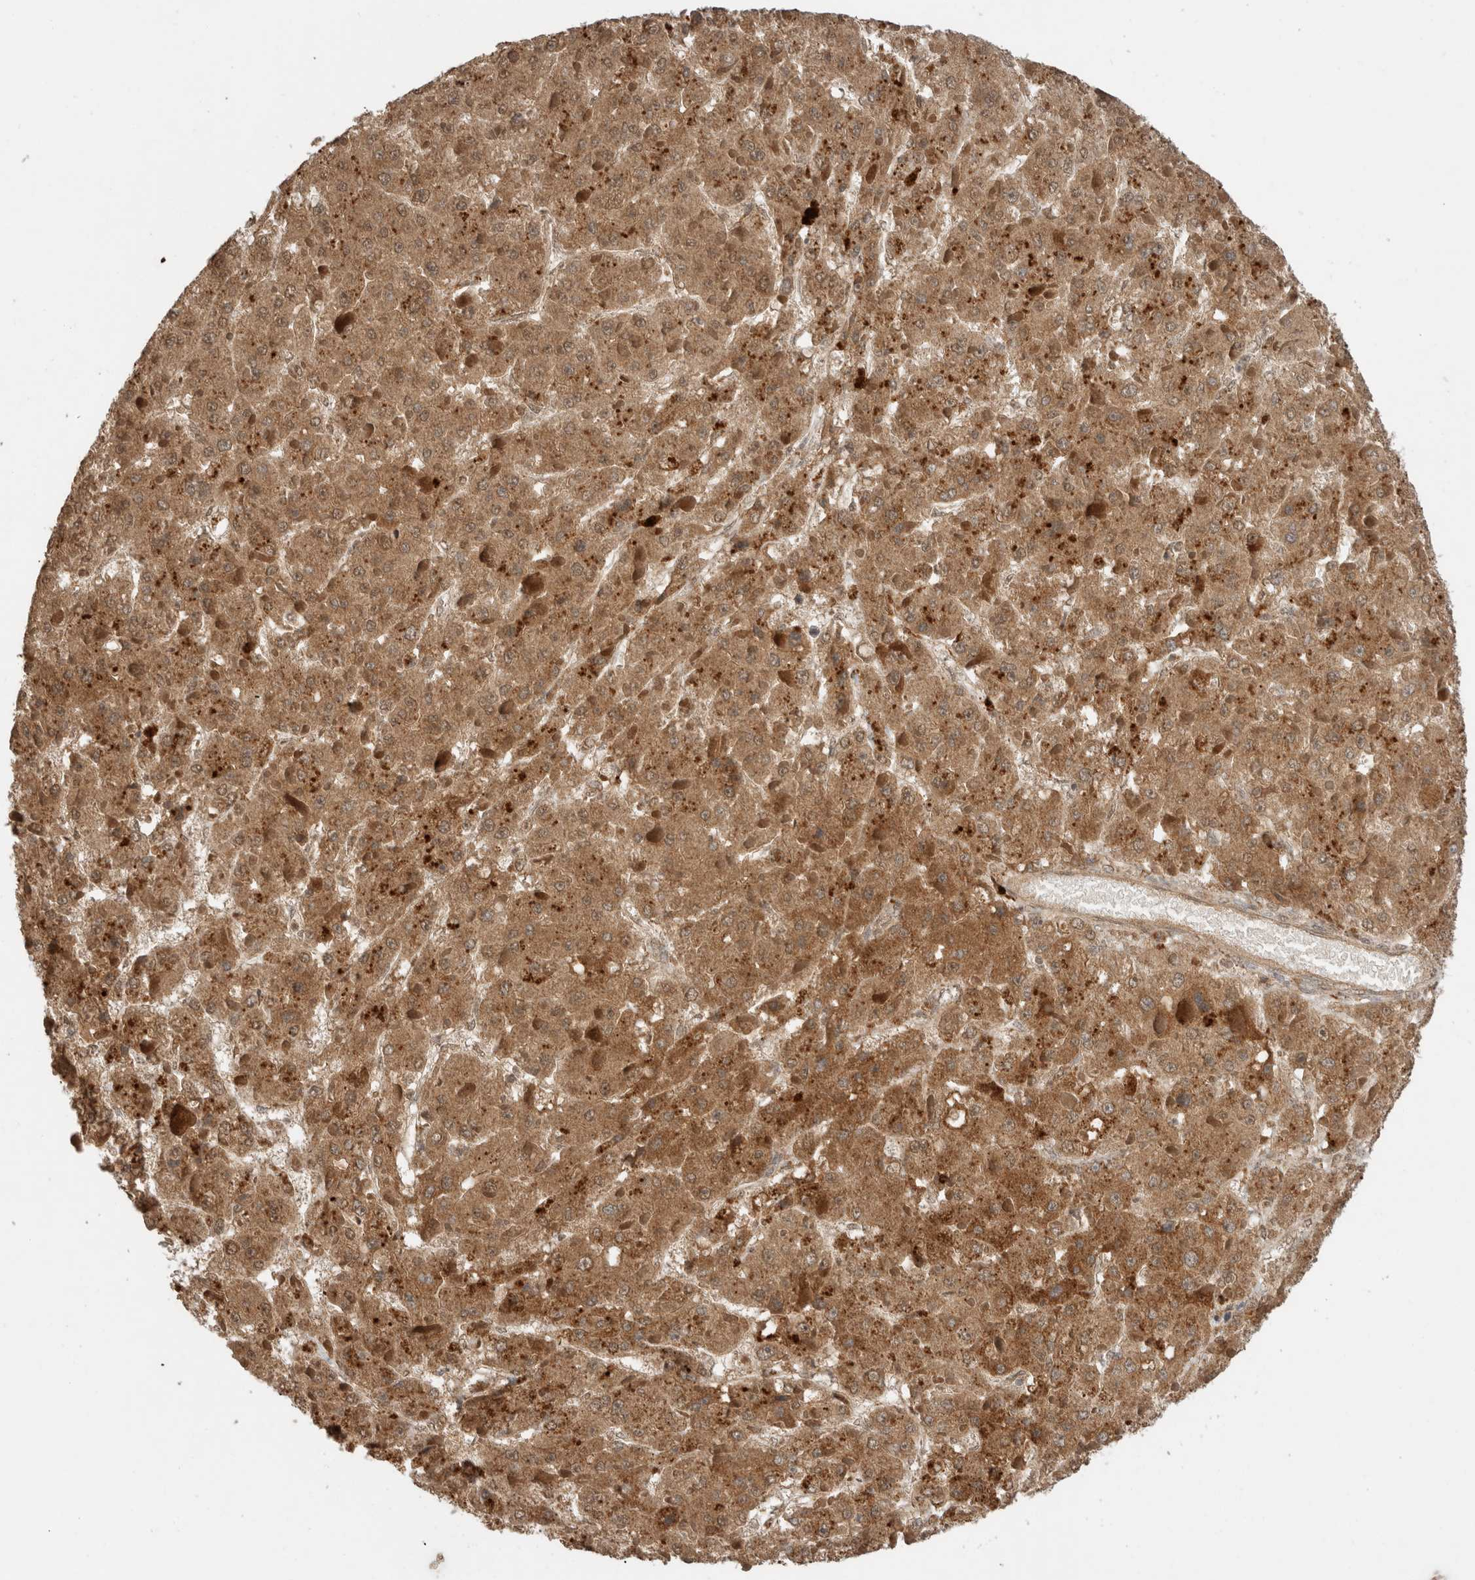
{"staining": {"intensity": "moderate", "quantity": ">75%", "location": "cytoplasmic/membranous"}, "tissue": "liver cancer", "cell_type": "Tumor cells", "image_type": "cancer", "snomed": [{"axis": "morphology", "description": "Carcinoma, Hepatocellular, NOS"}, {"axis": "topography", "description": "Liver"}], "caption": "This is an image of immunohistochemistry staining of liver cancer, which shows moderate staining in the cytoplasmic/membranous of tumor cells.", "gene": "FAM3A", "patient": {"sex": "female", "age": 73}}